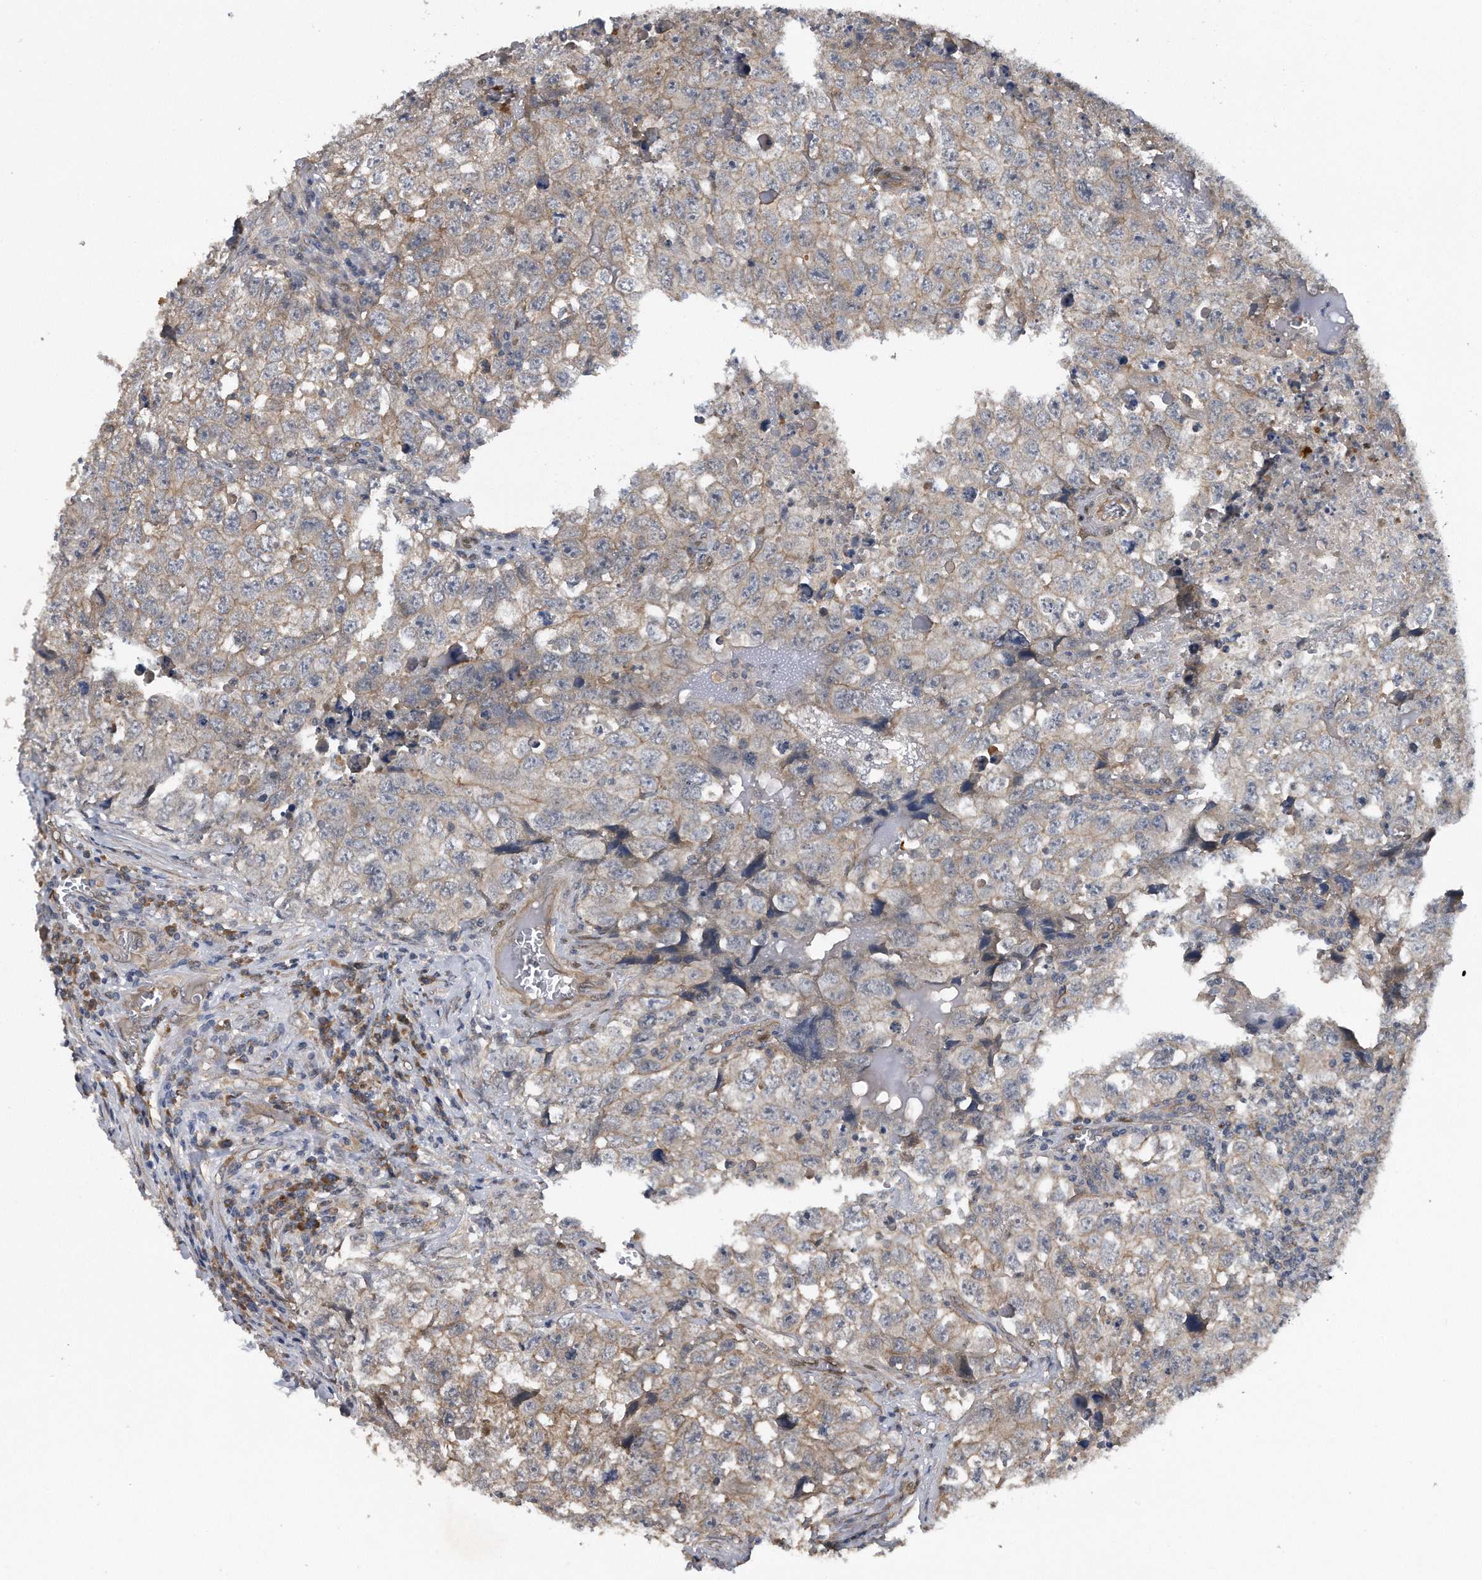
{"staining": {"intensity": "weak", "quantity": ">75%", "location": "cytoplasmic/membranous"}, "tissue": "testis cancer", "cell_type": "Tumor cells", "image_type": "cancer", "snomed": [{"axis": "morphology", "description": "Seminoma, NOS"}, {"axis": "morphology", "description": "Carcinoma, Embryonal, NOS"}, {"axis": "topography", "description": "Testis"}], "caption": "Testis cancer stained with DAB (3,3'-diaminobenzidine) immunohistochemistry (IHC) displays low levels of weak cytoplasmic/membranous expression in about >75% of tumor cells.", "gene": "ZNF79", "patient": {"sex": "male", "age": 43}}